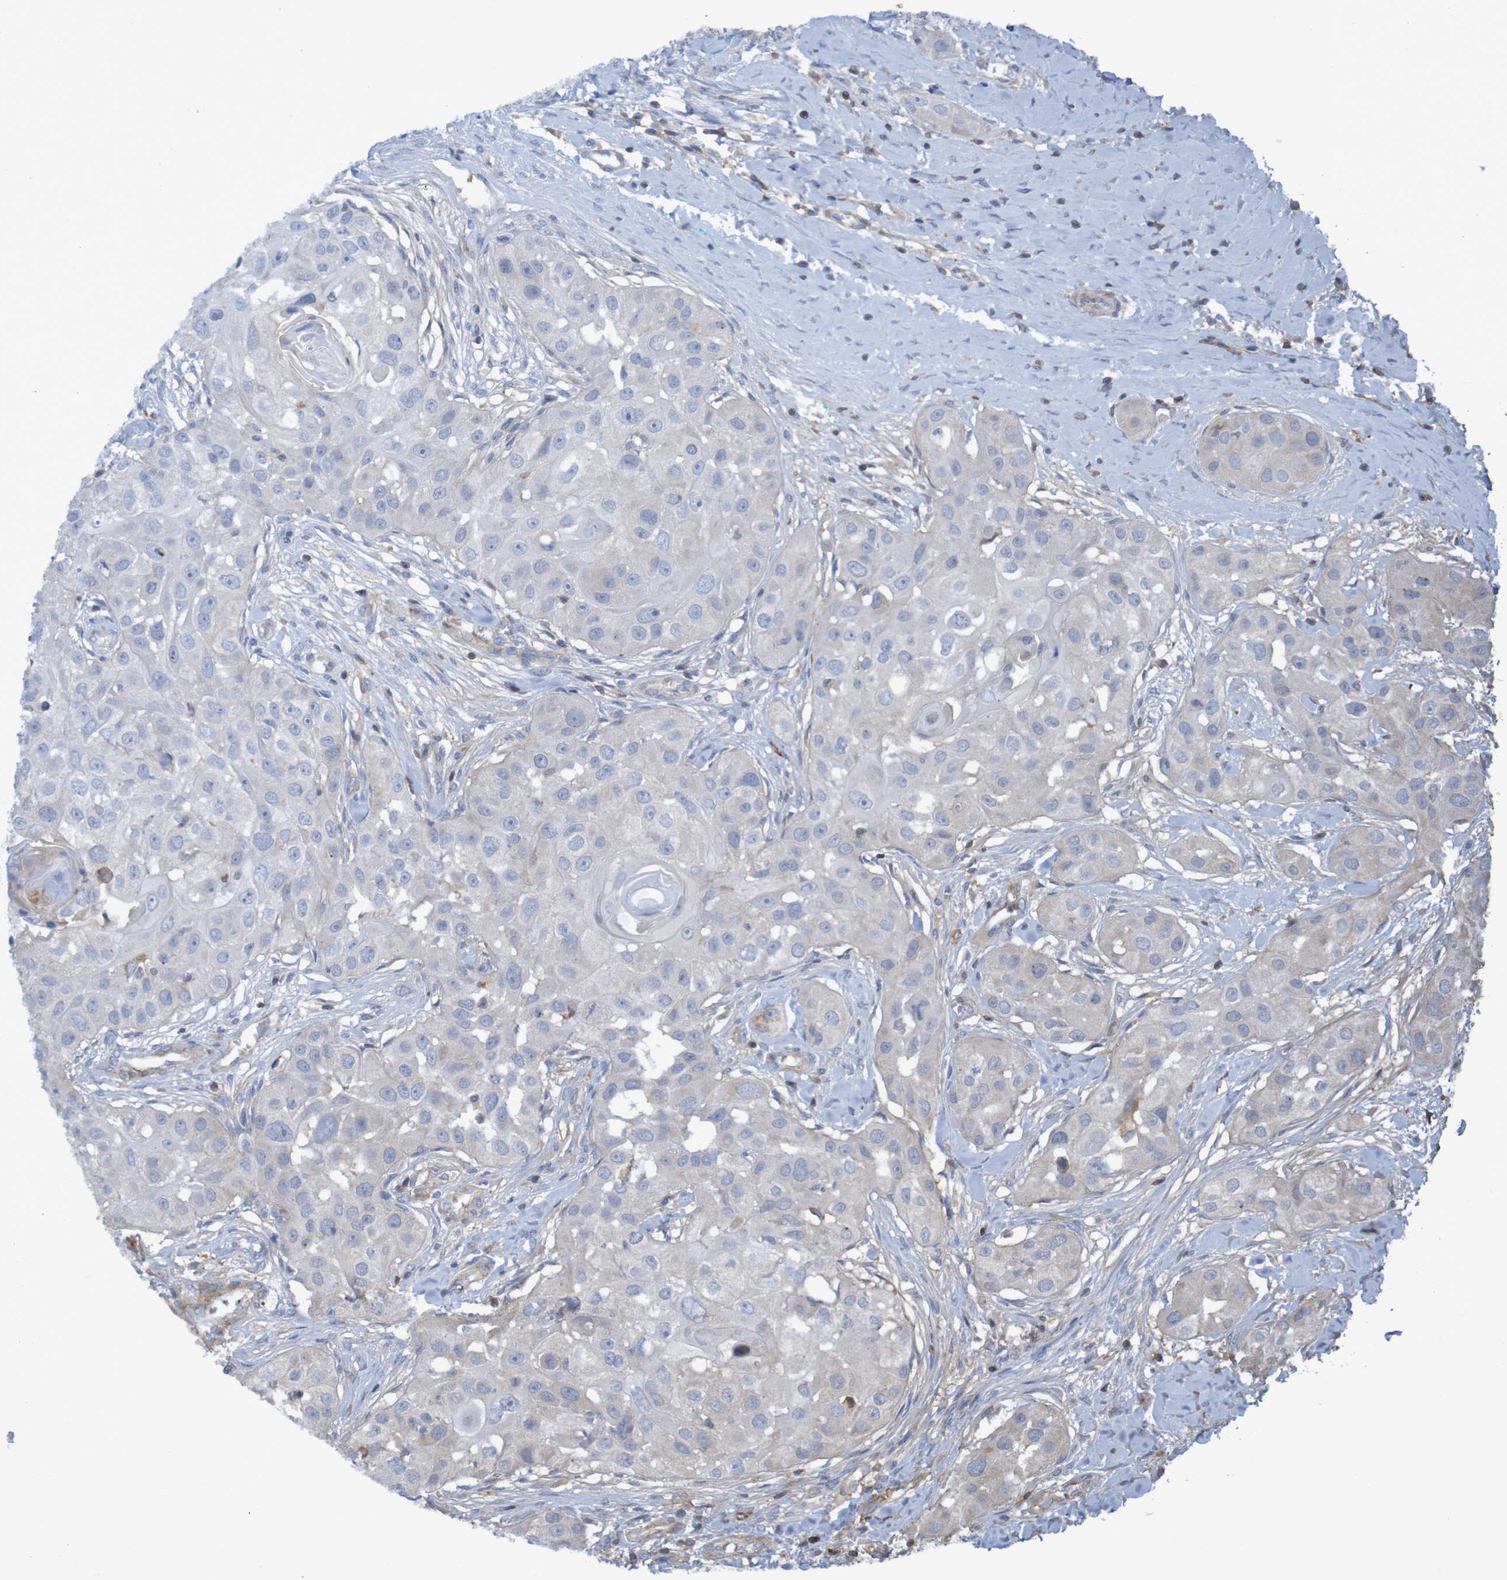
{"staining": {"intensity": "negative", "quantity": "none", "location": "none"}, "tissue": "head and neck cancer", "cell_type": "Tumor cells", "image_type": "cancer", "snomed": [{"axis": "morphology", "description": "Normal tissue, NOS"}, {"axis": "morphology", "description": "Squamous cell carcinoma, NOS"}, {"axis": "topography", "description": "Skeletal muscle"}, {"axis": "topography", "description": "Head-Neck"}], "caption": "Human squamous cell carcinoma (head and neck) stained for a protein using IHC reveals no positivity in tumor cells.", "gene": "PDGFB", "patient": {"sex": "male", "age": 51}}